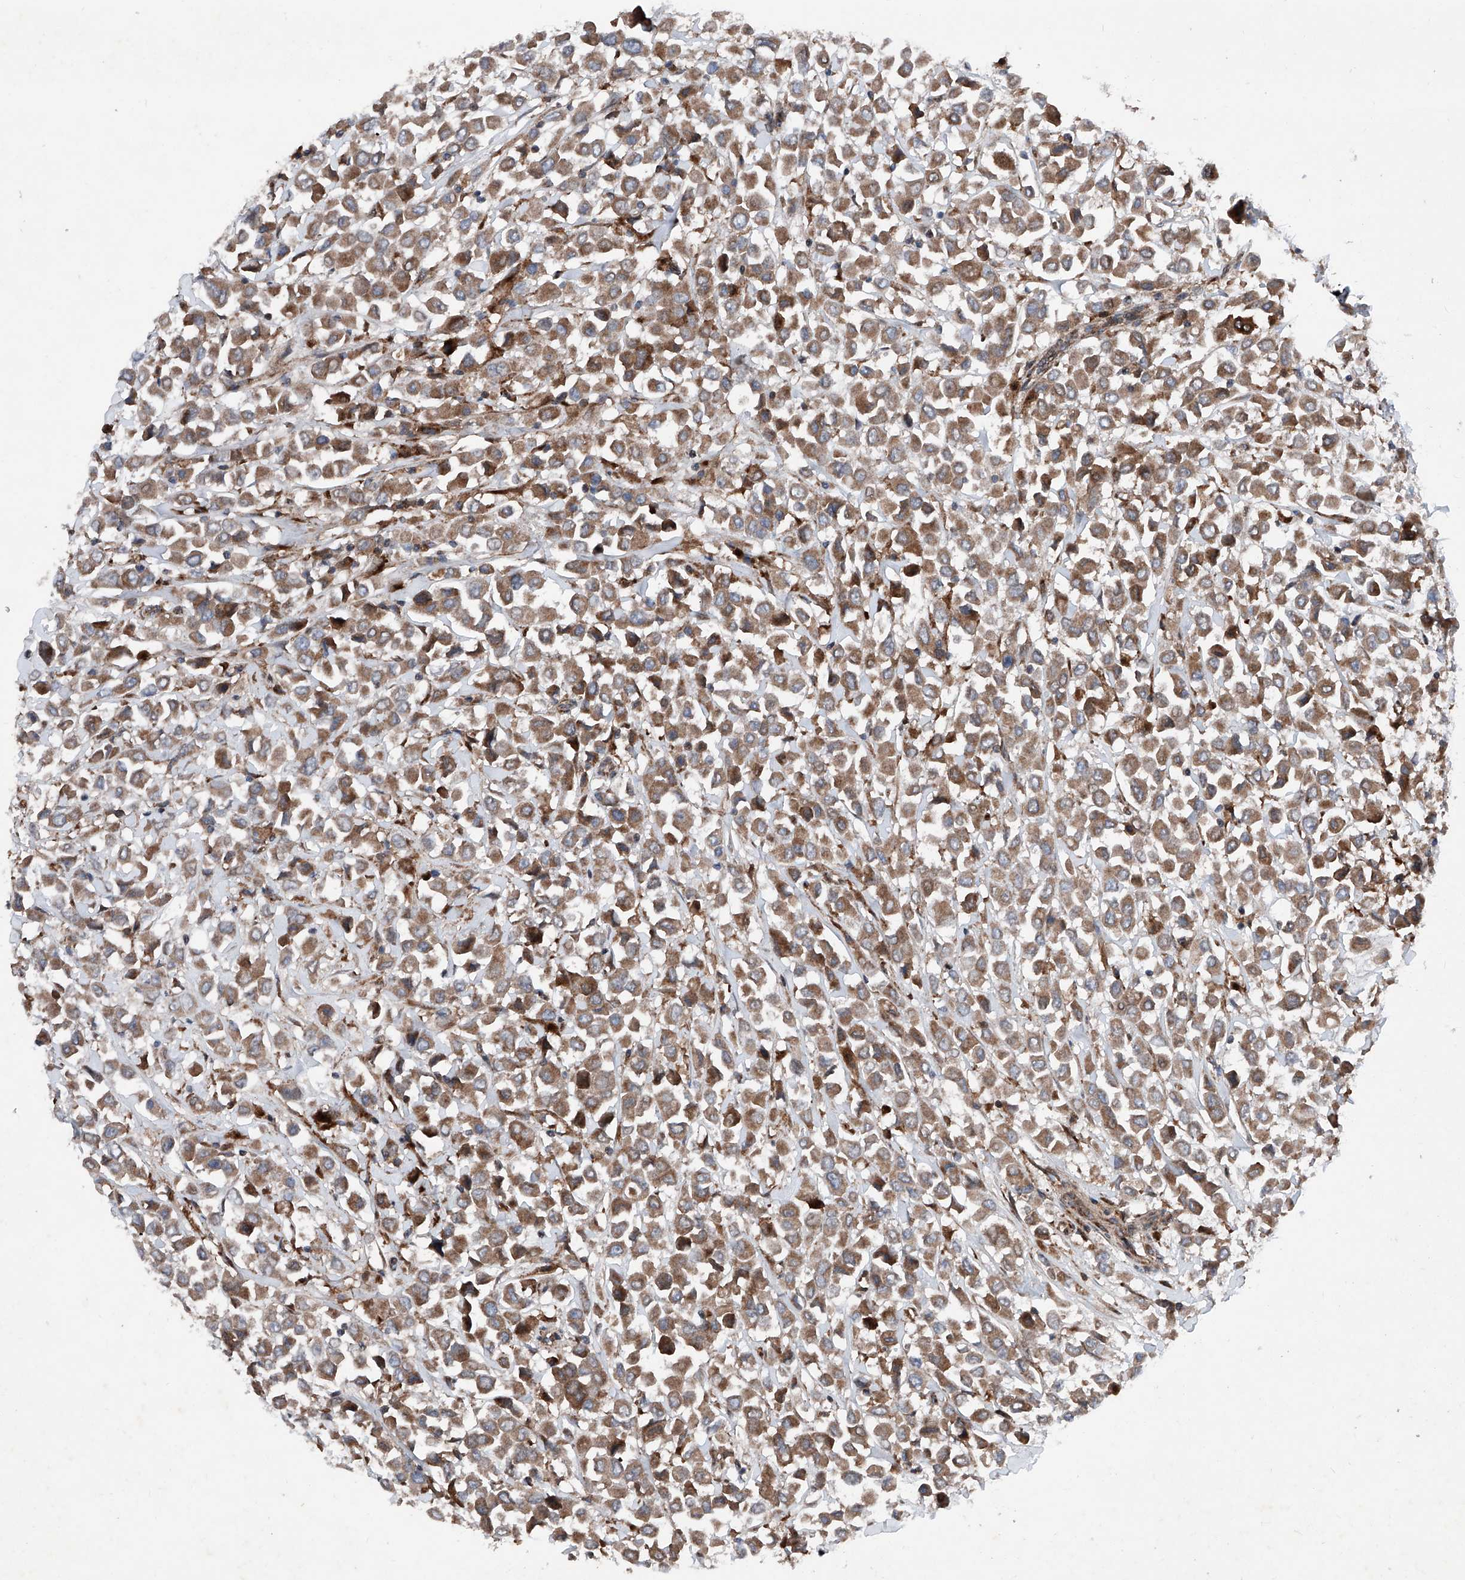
{"staining": {"intensity": "moderate", "quantity": ">75%", "location": "cytoplasmic/membranous"}, "tissue": "breast cancer", "cell_type": "Tumor cells", "image_type": "cancer", "snomed": [{"axis": "morphology", "description": "Duct carcinoma"}, {"axis": "topography", "description": "Breast"}], "caption": "Invasive ductal carcinoma (breast) stained for a protein (brown) reveals moderate cytoplasmic/membranous positive staining in approximately >75% of tumor cells.", "gene": "DAD1", "patient": {"sex": "female", "age": 61}}